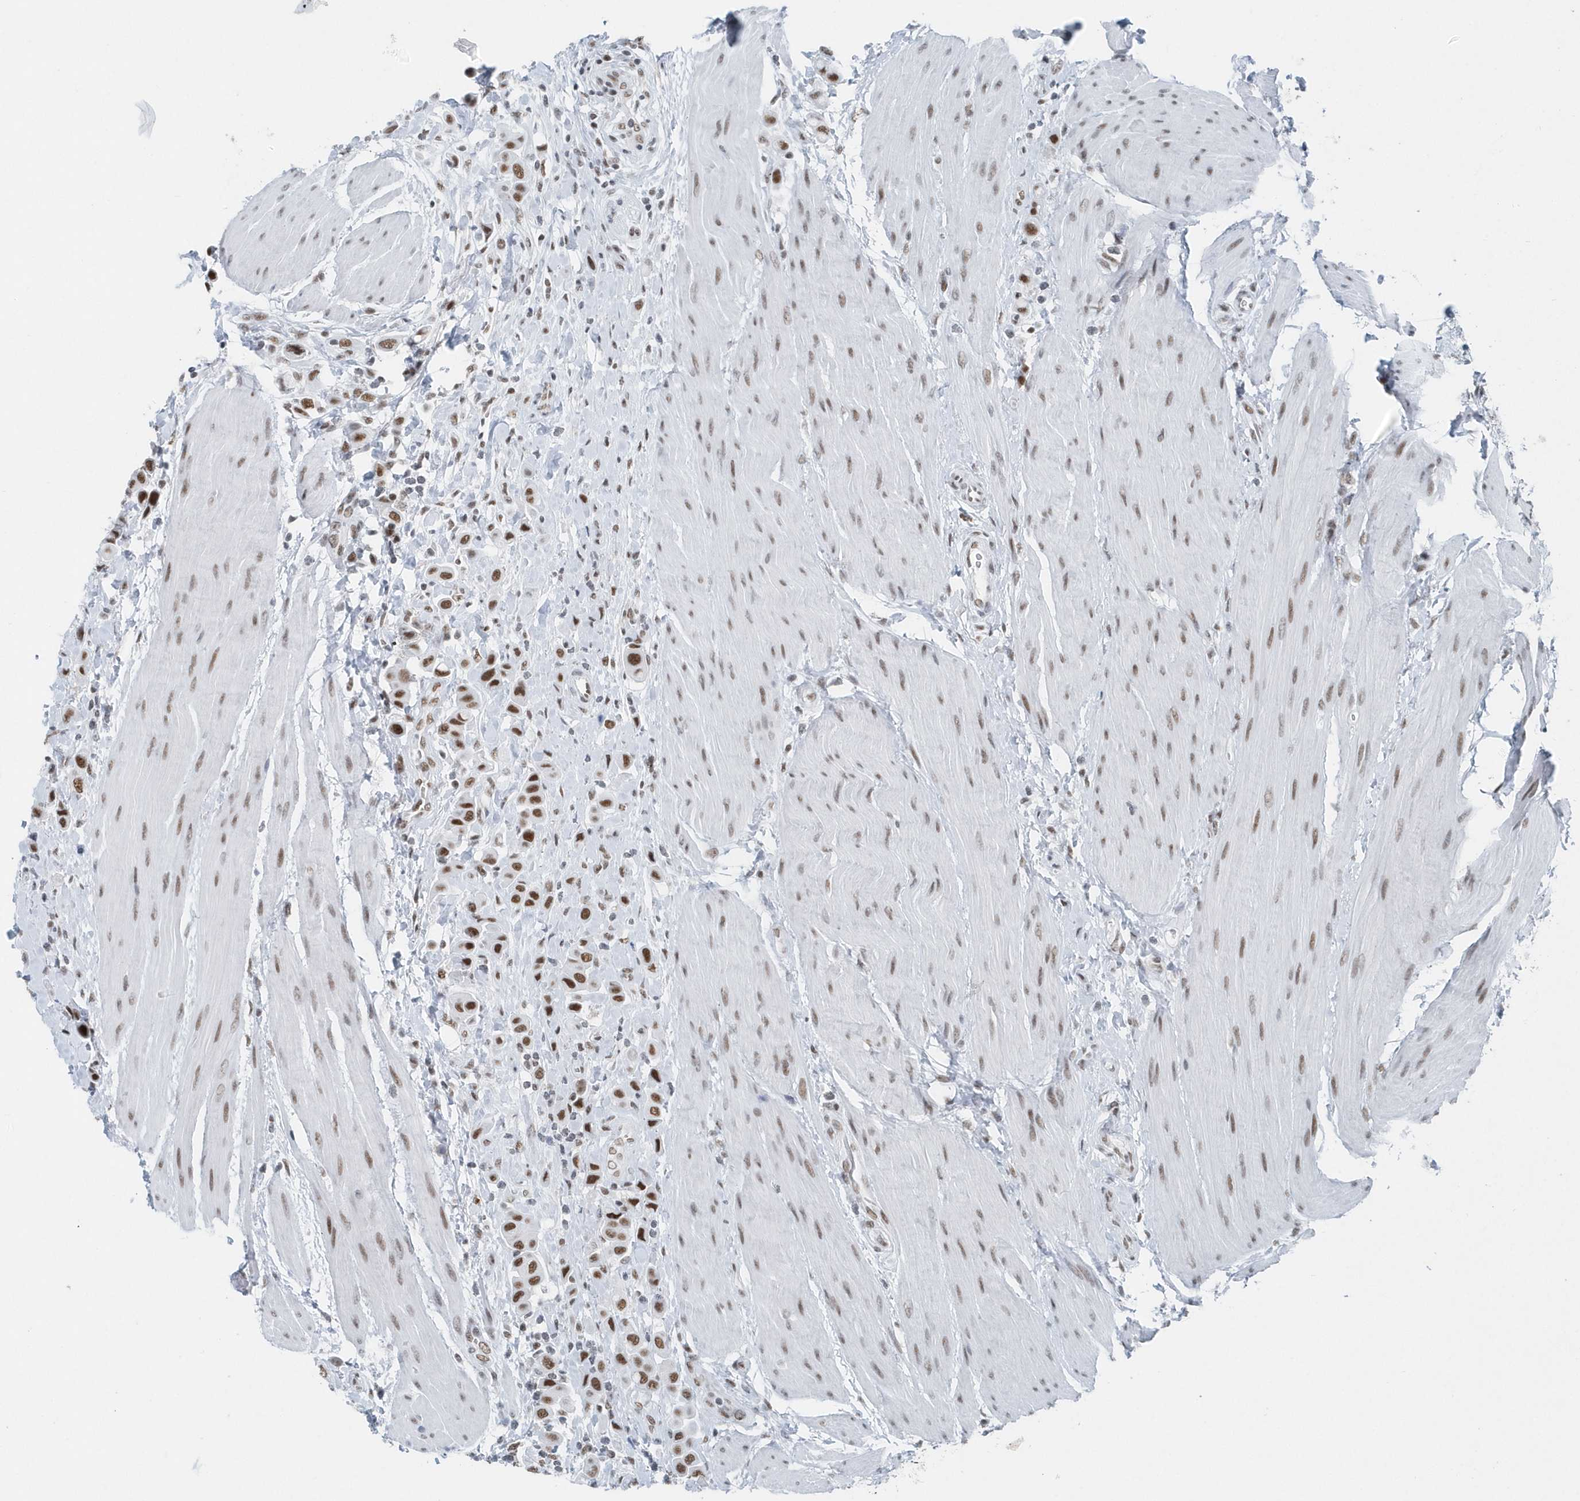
{"staining": {"intensity": "strong", "quantity": ">75%", "location": "nuclear"}, "tissue": "urothelial cancer", "cell_type": "Tumor cells", "image_type": "cancer", "snomed": [{"axis": "morphology", "description": "Urothelial carcinoma, High grade"}, {"axis": "topography", "description": "Urinary bladder"}], "caption": "Protein expression analysis of human urothelial cancer reveals strong nuclear expression in approximately >75% of tumor cells. The protein is stained brown, and the nuclei are stained in blue (DAB IHC with brightfield microscopy, high magnification).", "gene": "FIP1L1", "patient": {"sex": "male", "age": 50}}